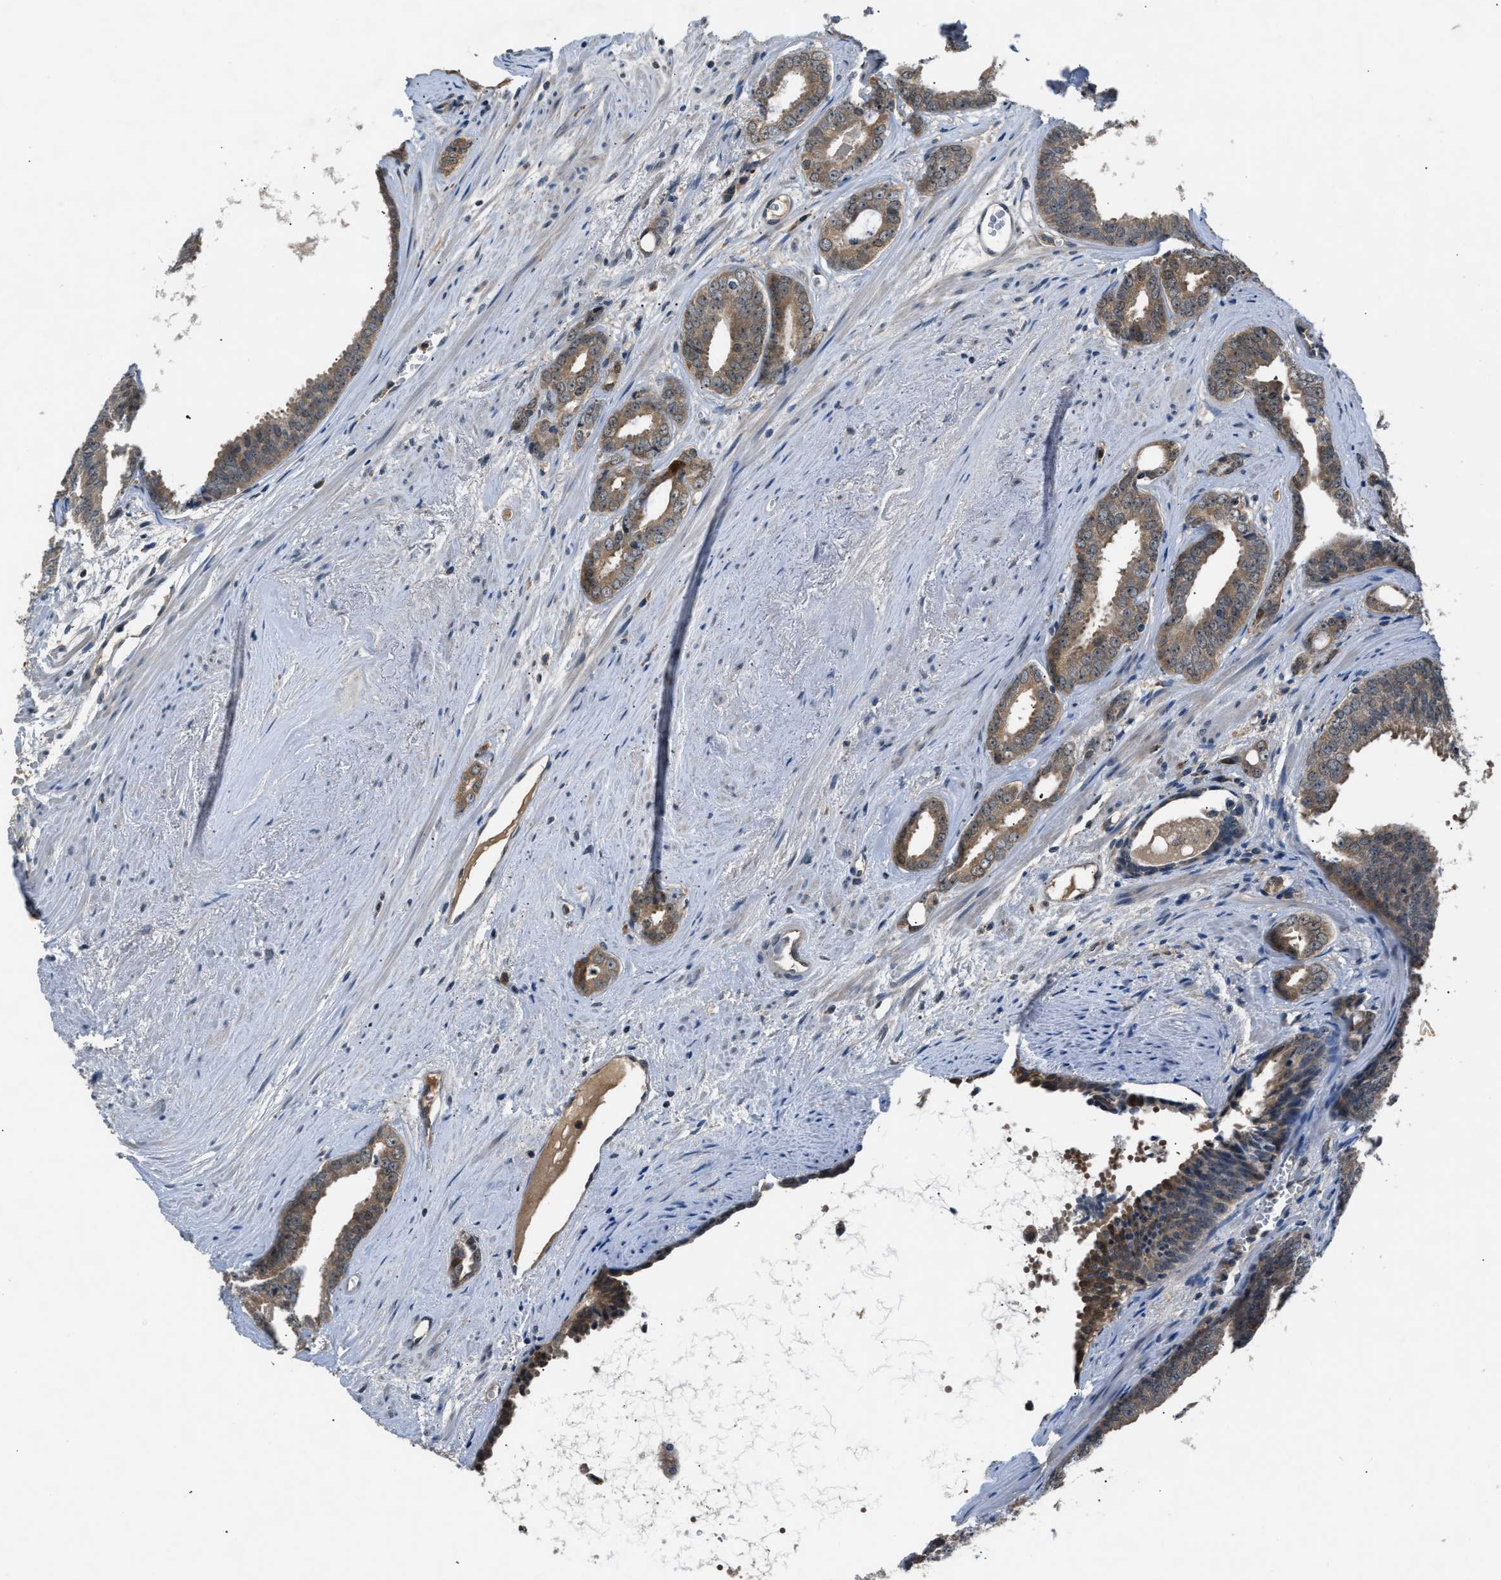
{"staining": {"intensity": "weak", "quantity": ">75%", "location": "cytoplasmic/membranous"}, "tissue": "prostate cancer", "cell_type": "Tumor cells", "image_type": "cancer", "snomed": [{"axis": "morphology", "description": "Adenocarcinoma, Medium grade"}, {"axis": "topography", "description": "Prostate"}], "caption": "Human adenocarcinoma (medium-grade) (prostate) stained with a brown dye shows weak cytoplasmic/membranous positive expression in about >75% of tumor cells.", "gene": "TP53I3", "patient": {"sex": "male", "age": 79}}